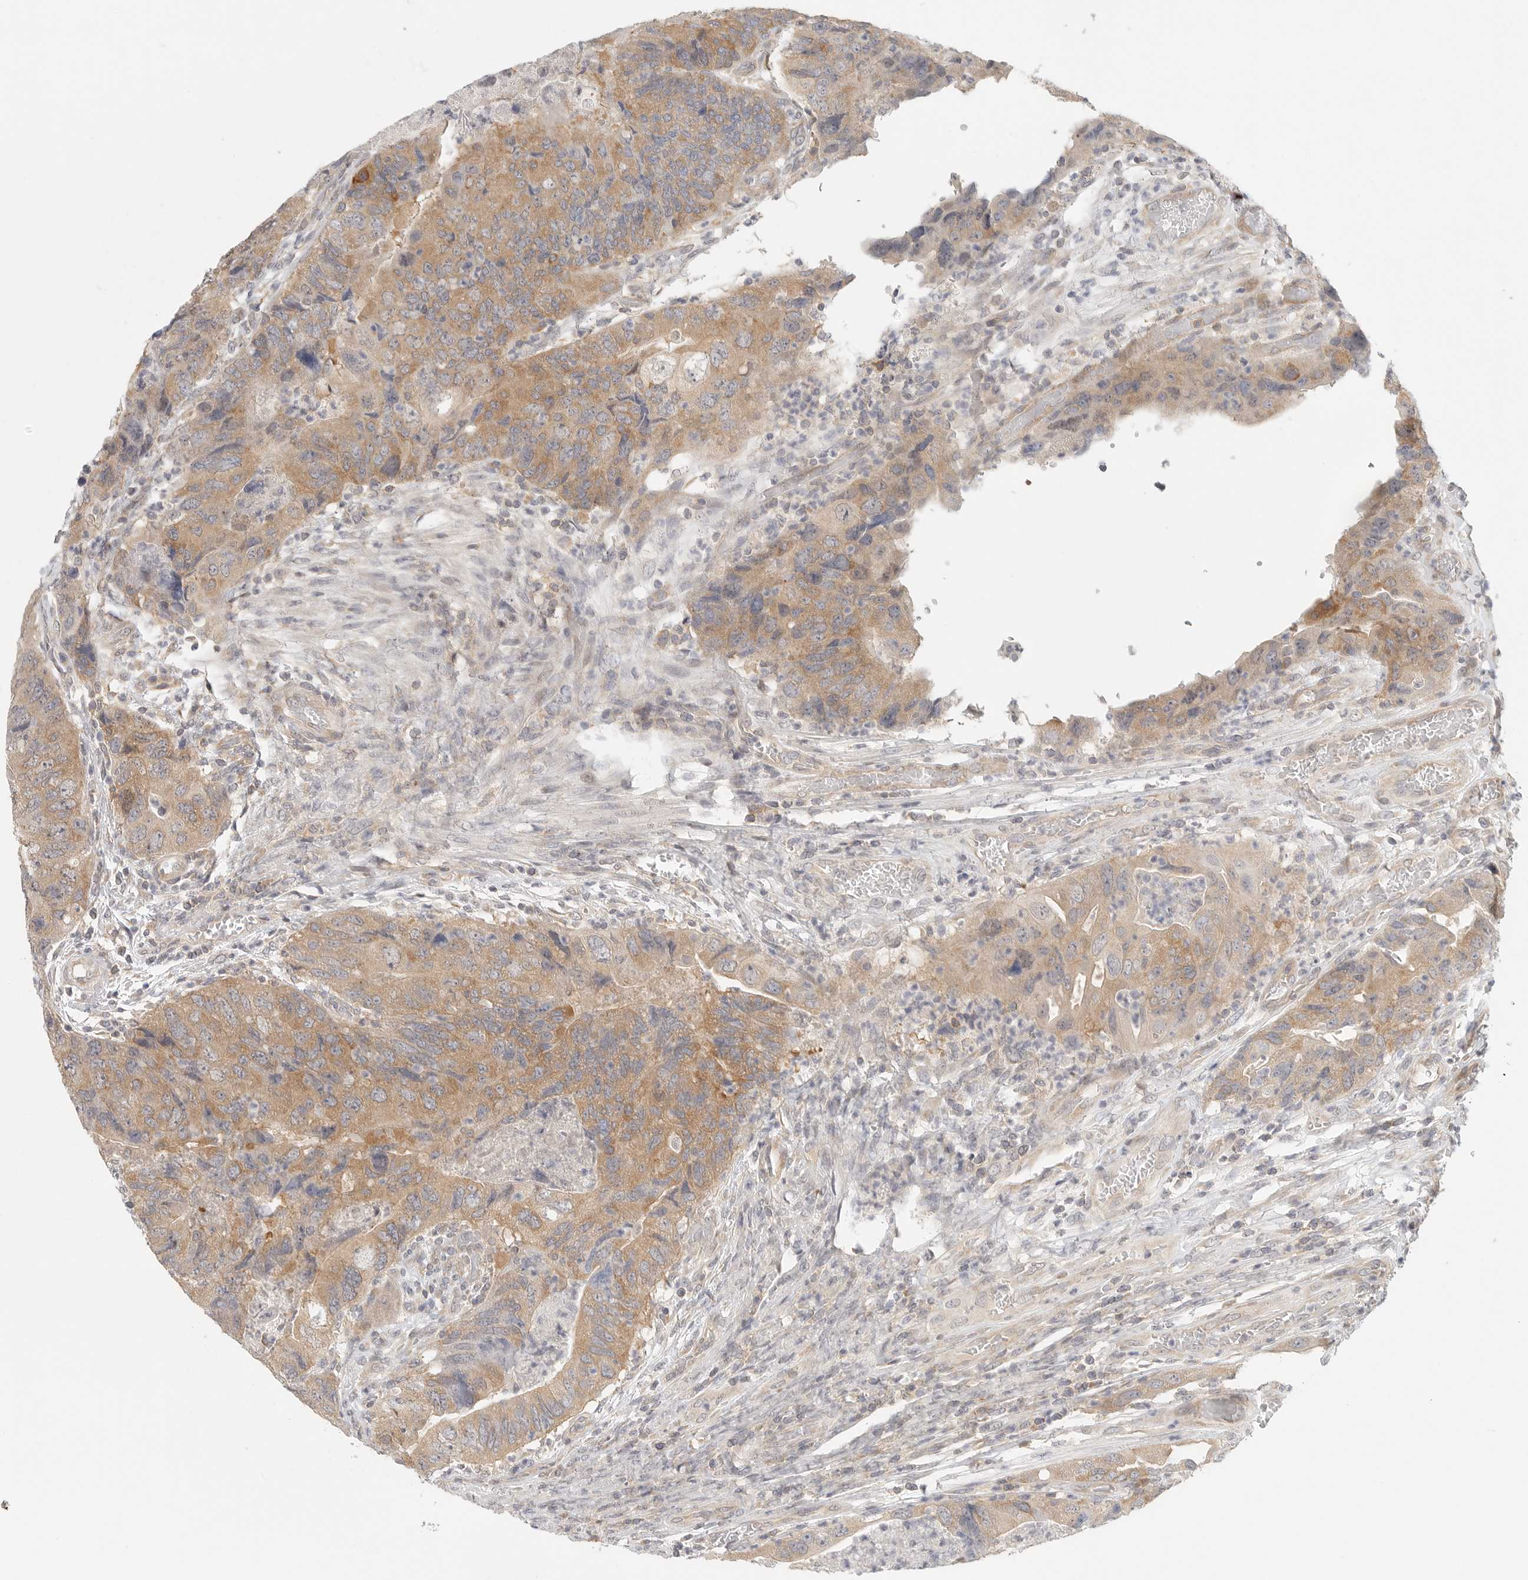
{"staining": {"intensity": "moderate", "quantity": ">75%", "location": "cytoplasmic/membranous"}, "tissue": "colorectal cancer", "cell_type": "Tumor cells", "image_type": "cancer", "snomed": [{"axis": "morphology", "description": "Adenocarcinoma, NOS"}, {"axis": "topography", "description": "Rectum"}], "caption": "Human adenocarcinoma (colorectal) stained with a protein marker exhibits moderate staining in tumor cells.", "gene": "HDAC6", "patient": {"sex": "male", "age": 63}}